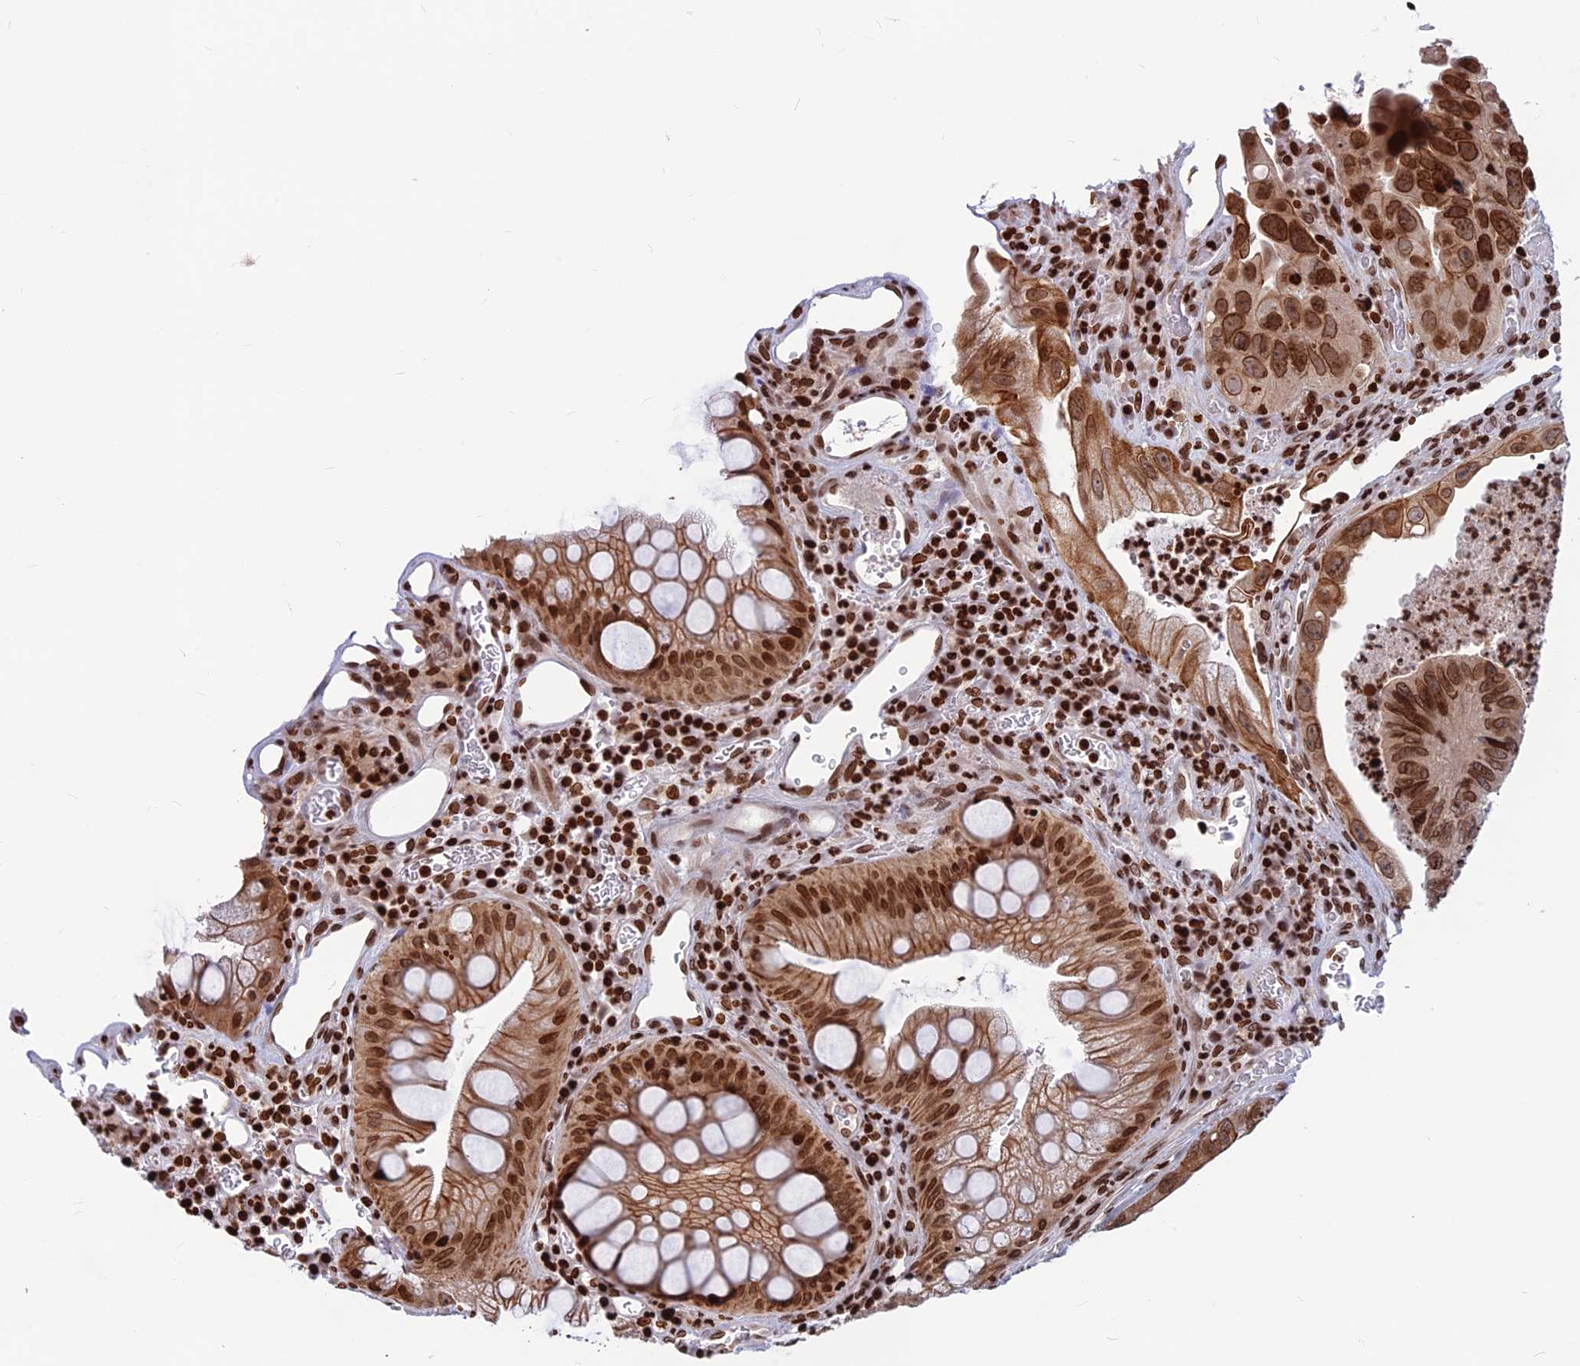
{"staining": {"intensity": "moderate", "quantity": ">75%", "location": "nuclear"}, "tissue": "colorectal cancer", "cell_type": "Tumor cells", "image_type": "cancer", "snomed": [{"axis": "morphology", "description": "Adenocarcinoma, NOS"}, {"axis": "topography", "description": "Rectum"}], "caption": "Brown immunohistochemical staining in colorectal adenocarcinoma exhibits moderate nuclear positivity in about >75% of tumor cells.", "gene": "TET2", "patient": {"sex": "male", "age": 63}}